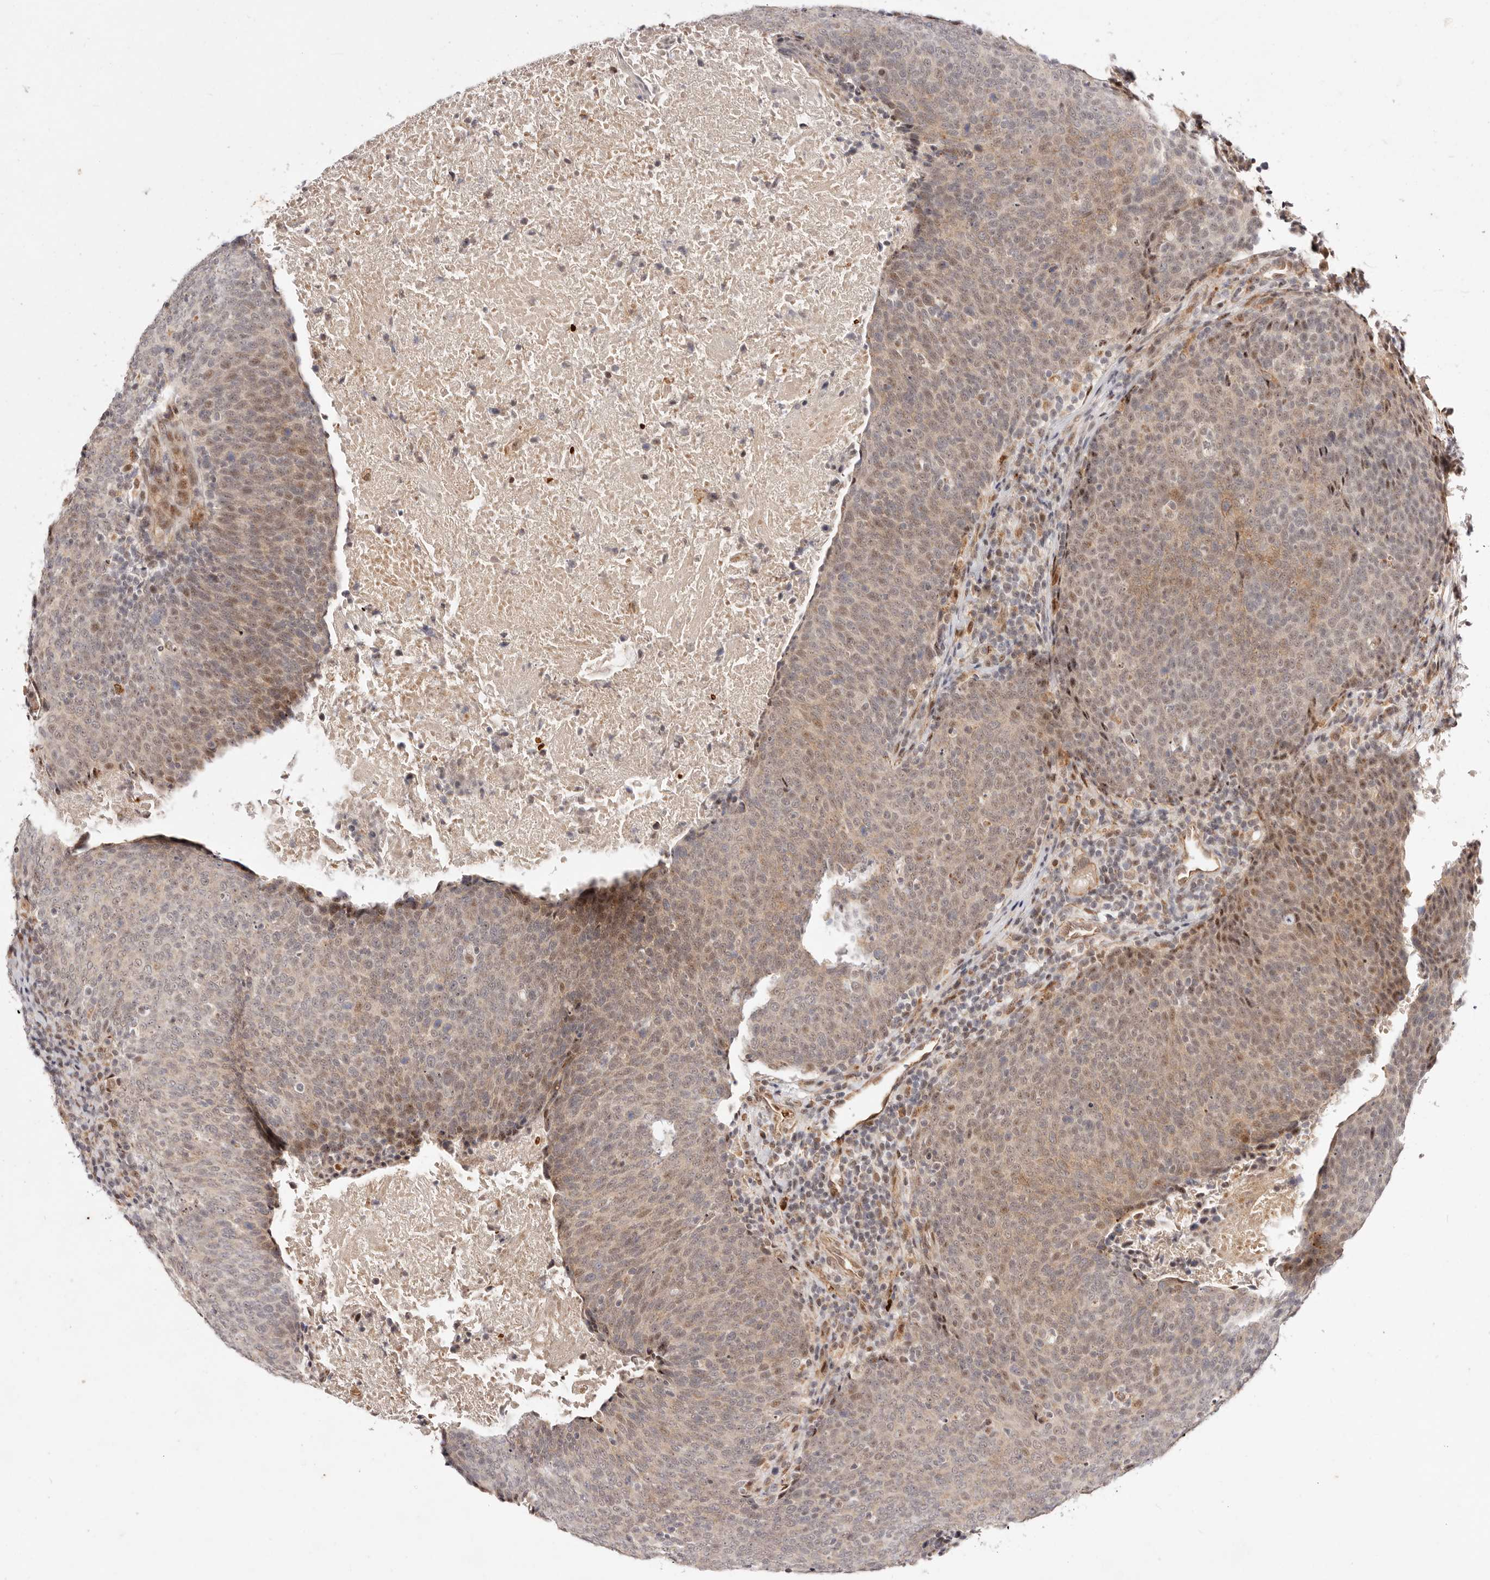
{"staining": {"intensity": "weak", "quantity": "25%-75%", "location": "cytoplasmic/membranous,nuclear"}, "tissue": "head and neck cancer", "cell_type": "Tumor cells", "image_type": "cancer", "snomed": [{"axis": "morphology", "description": "Squamous cell carcinoma, NOS"}, {"axis": "morphology", "description": "Squamous cell carcinoma, metastatic, NOS"}, {"axis": "topography", "description": "Lymph node"}, {"axis": "topography", "description": "Head-Neck"}], "caption": "A brown stain highlights weak cytoplasmic/membranous and nuclear expression of a protein in human head and neck cancer tumor cells. (brown staining indicates protein expression, while blue staining denotes nuclei).", "gene": "WRN", "patient": {"sex": "male", "age": 62}}